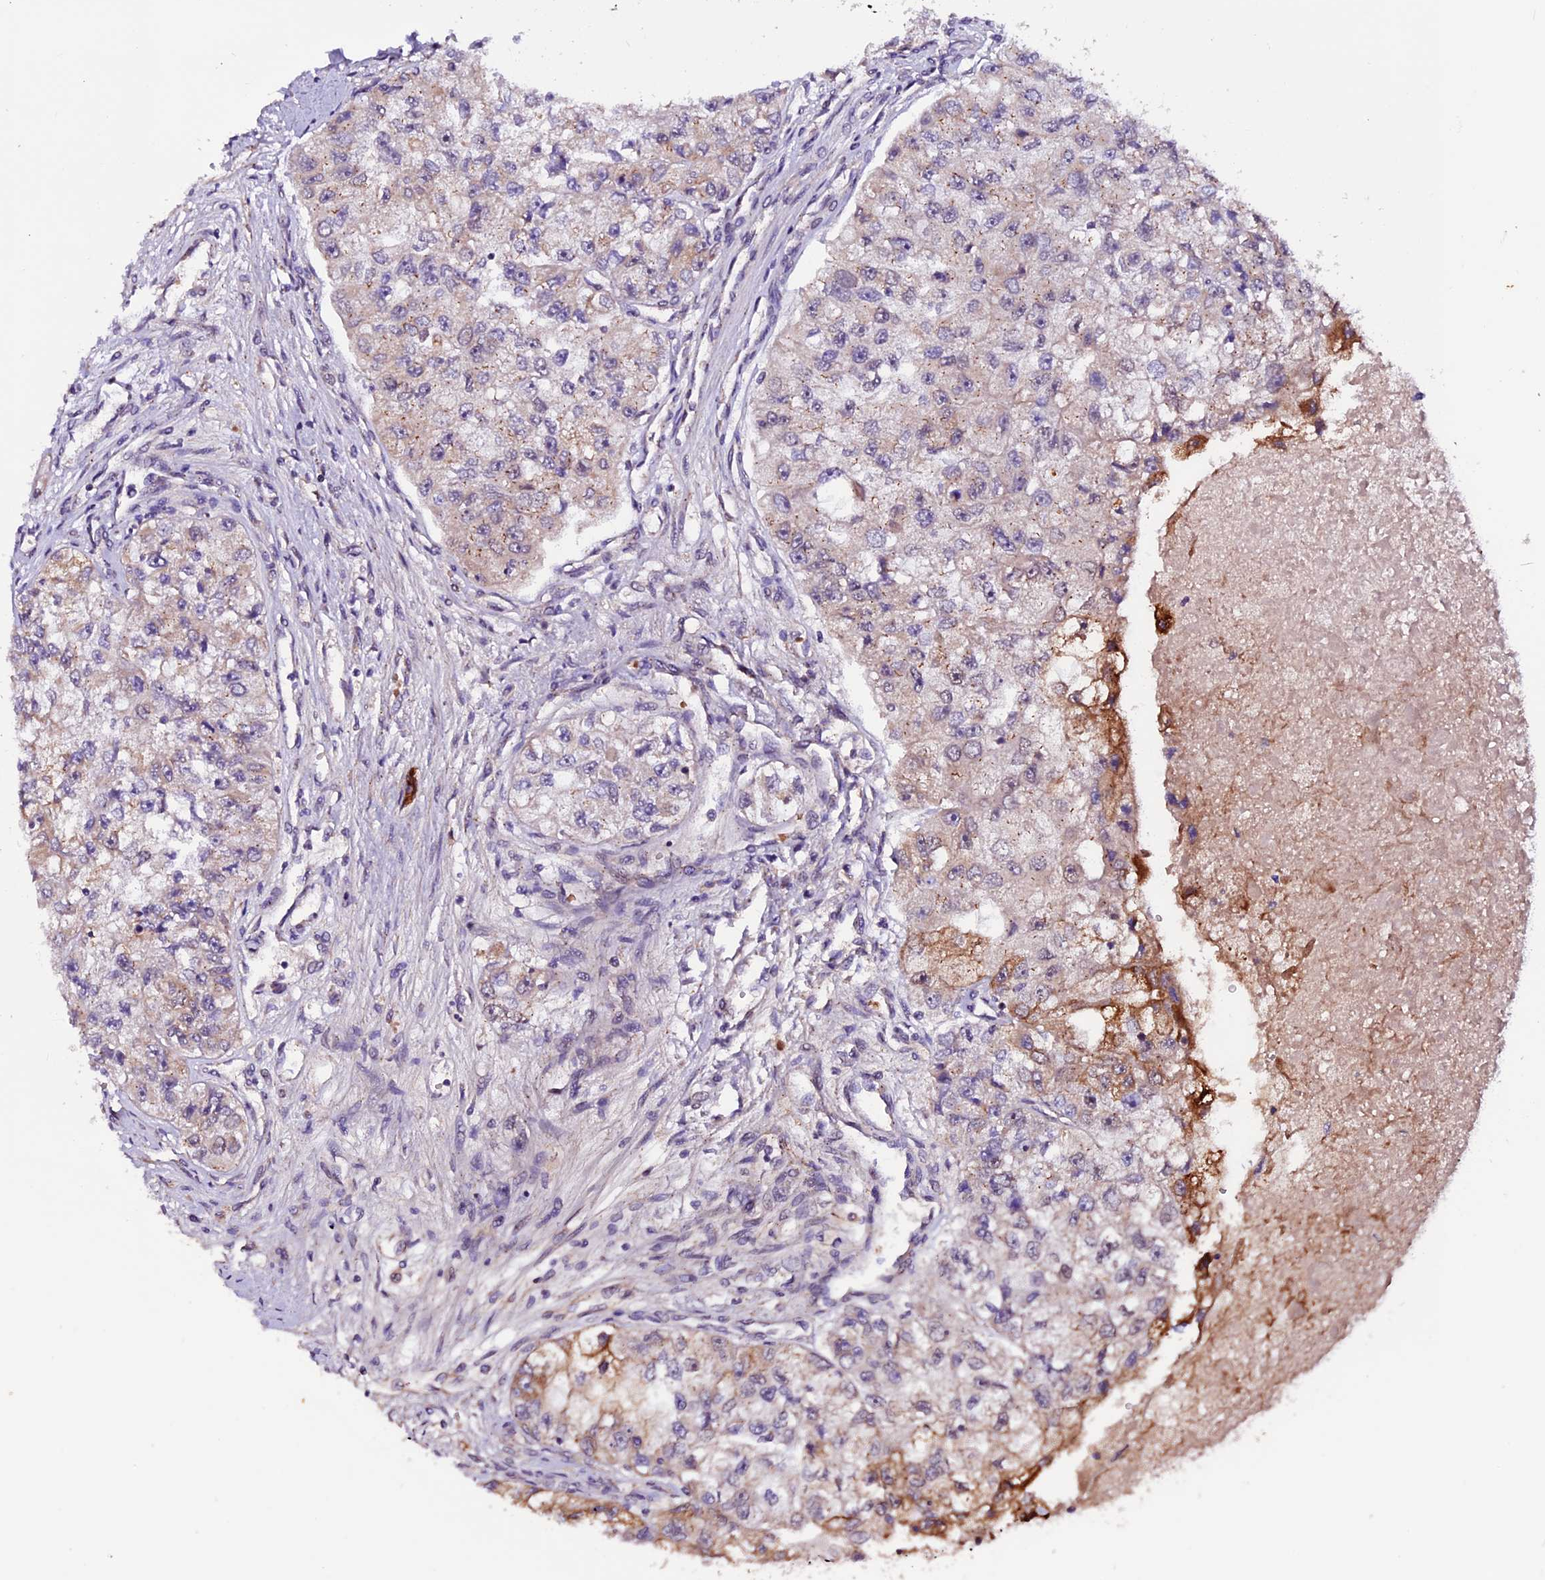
{"staining": {"intensity": "moderate", "quantity": "<25%", "location": "cytoplasmic/membranous"}, "tissue": "renal cancer", "cell_type": "Tumor cells", "image_type": "cancer", "snomed": [{"axis": "morphology", "description": "Adenocarcinoma, NOS"}, {"axis": "topography", "description": "Kidney"}], "caption": "Renal cancer was stained to show a protein in brown. There is low levels of moderate cytoplasmic/membranous staining in about <25% of tumor cells.", "gene": "RINL", "patient": {"sex": "male", "age": 63}}